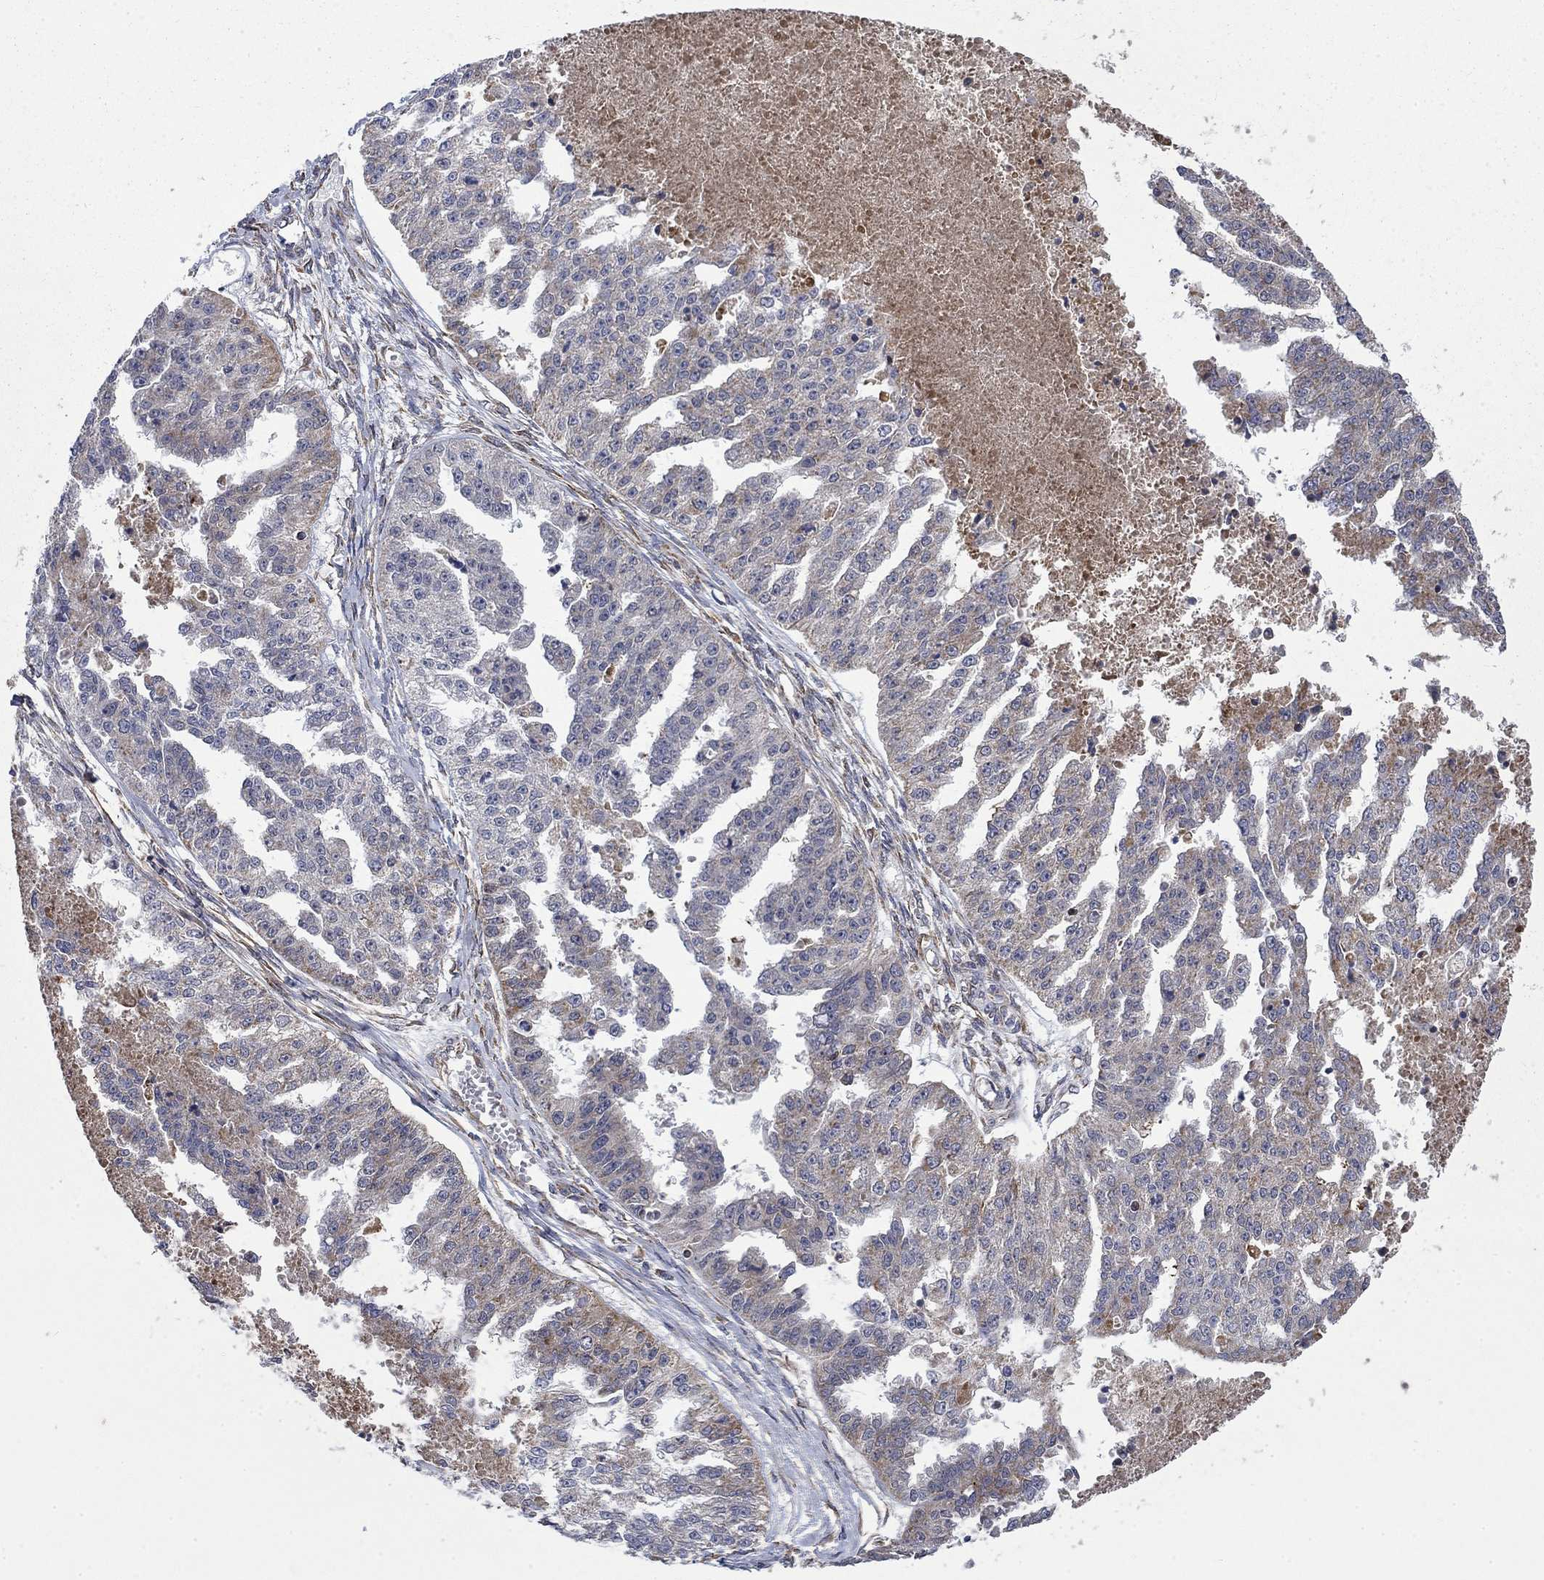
{"staining": {"intensity": "weak", "quantity": "25%-75%", "location": "cytoplasmic/membranous"}, "tissue": "ovarian cancer", "cell_type": "Tumor cells", "image_type": "cancer", "snomed": [{"axis": "morphology", "description": "Cystadenocarcinoma, serous, NOS"}, {"axis": "topography", "description": "Ovary"}], "caption": "Ovarian cancer (serous cystadenocarcinoma) stained with a brown dye shows weak cytoplasmic/membranous positive positivity in about 25%-75% of tumor cells.", "gene": "NDUFC1", "patient": {"sex": "female", "age": 58}}